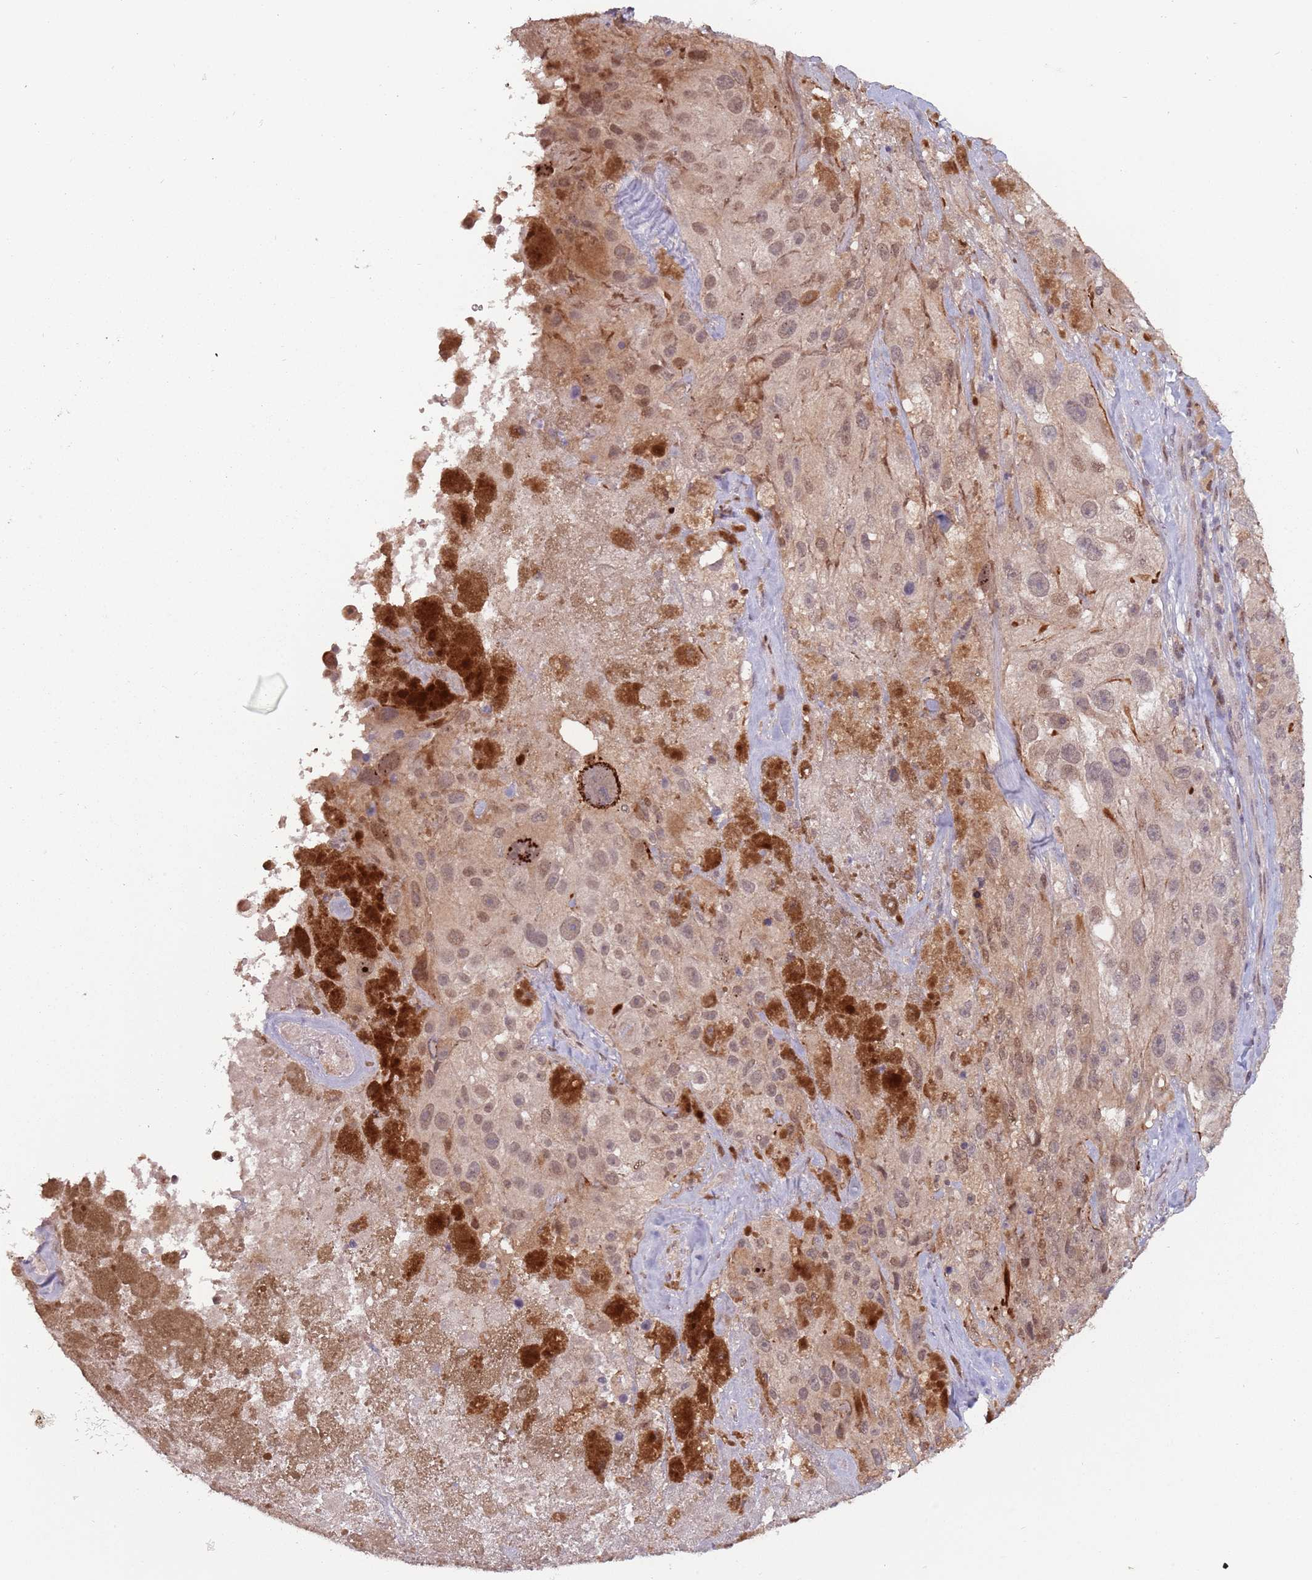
{"staining": {"intensity": "weak", "quantity": ">75%", "location": "nuclear"}, "tissue": "melanoma", "cell_type": "Tumor cells", "image_type": "cancer", "snomed": [{"axis": "morphology", "description": "Malignant melanoma, Metastatic site"}, {"axis": "topography", "description": "Lymph node"}], "caption": "Melanoma stained for a protein (brown) reveals weak nuclear positive positivity in approximately >75% of tumor cells.", "gene": "ZBTB5", "patient": {"sex": "male", "age": 62}}